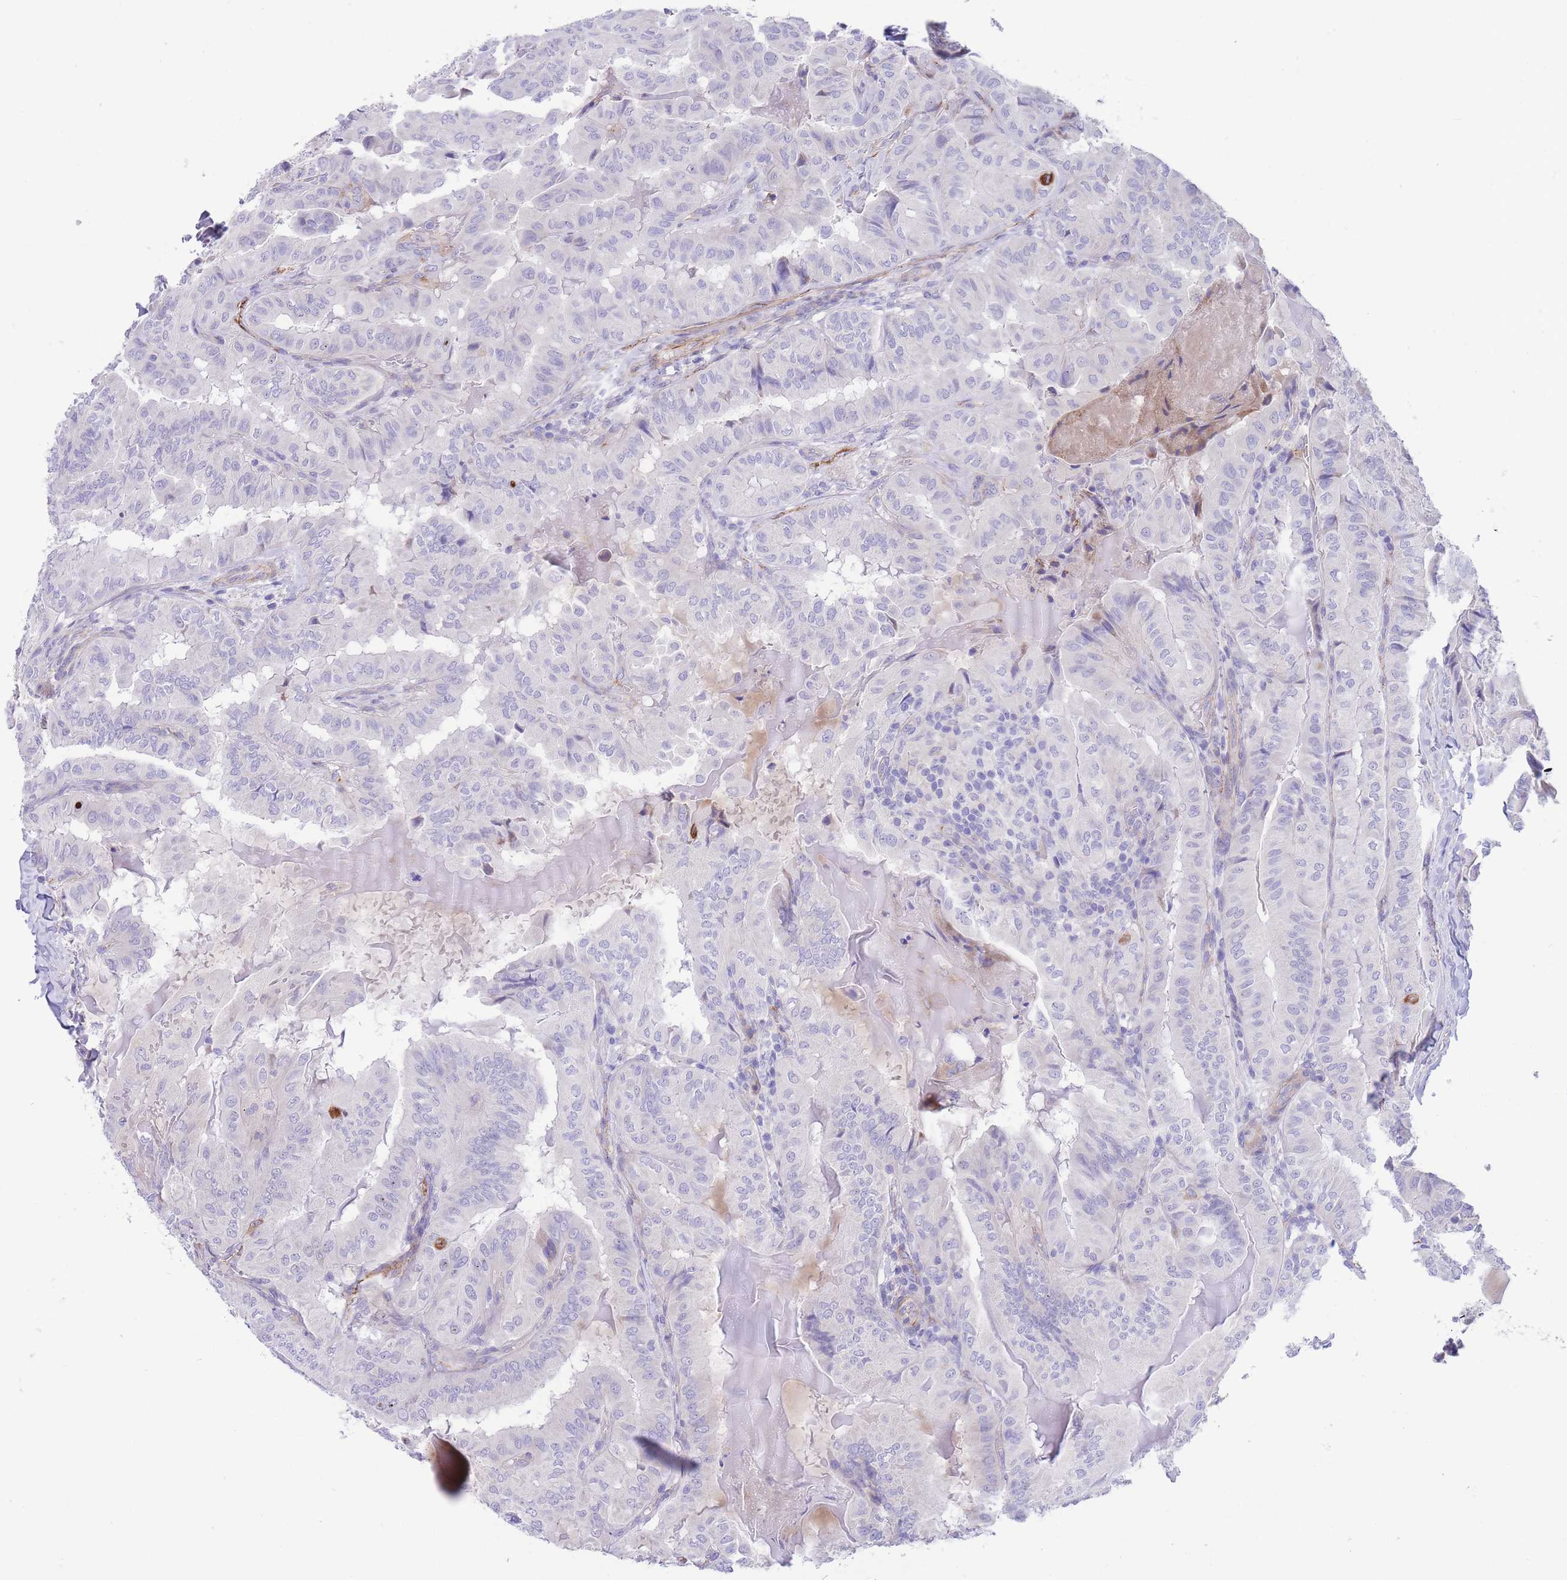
{"staining": {"intensity": "negative", "quantity": "none", "location": "none"}, "tissue": "thyroid cancer", "cell_type": "Tumor cells", "image_type": "cancer", "snomed": [{"axis": "morphology", "description": "Papillary adenocarcinoma, NOS"}, {"axis": "topography", "description": "Thyroid gland"}], "caption": "There is no significant positivity in tumor cells of thyroid cancer.", "gene": "DET1", "patient": {"sex": "female", "age": 68}}